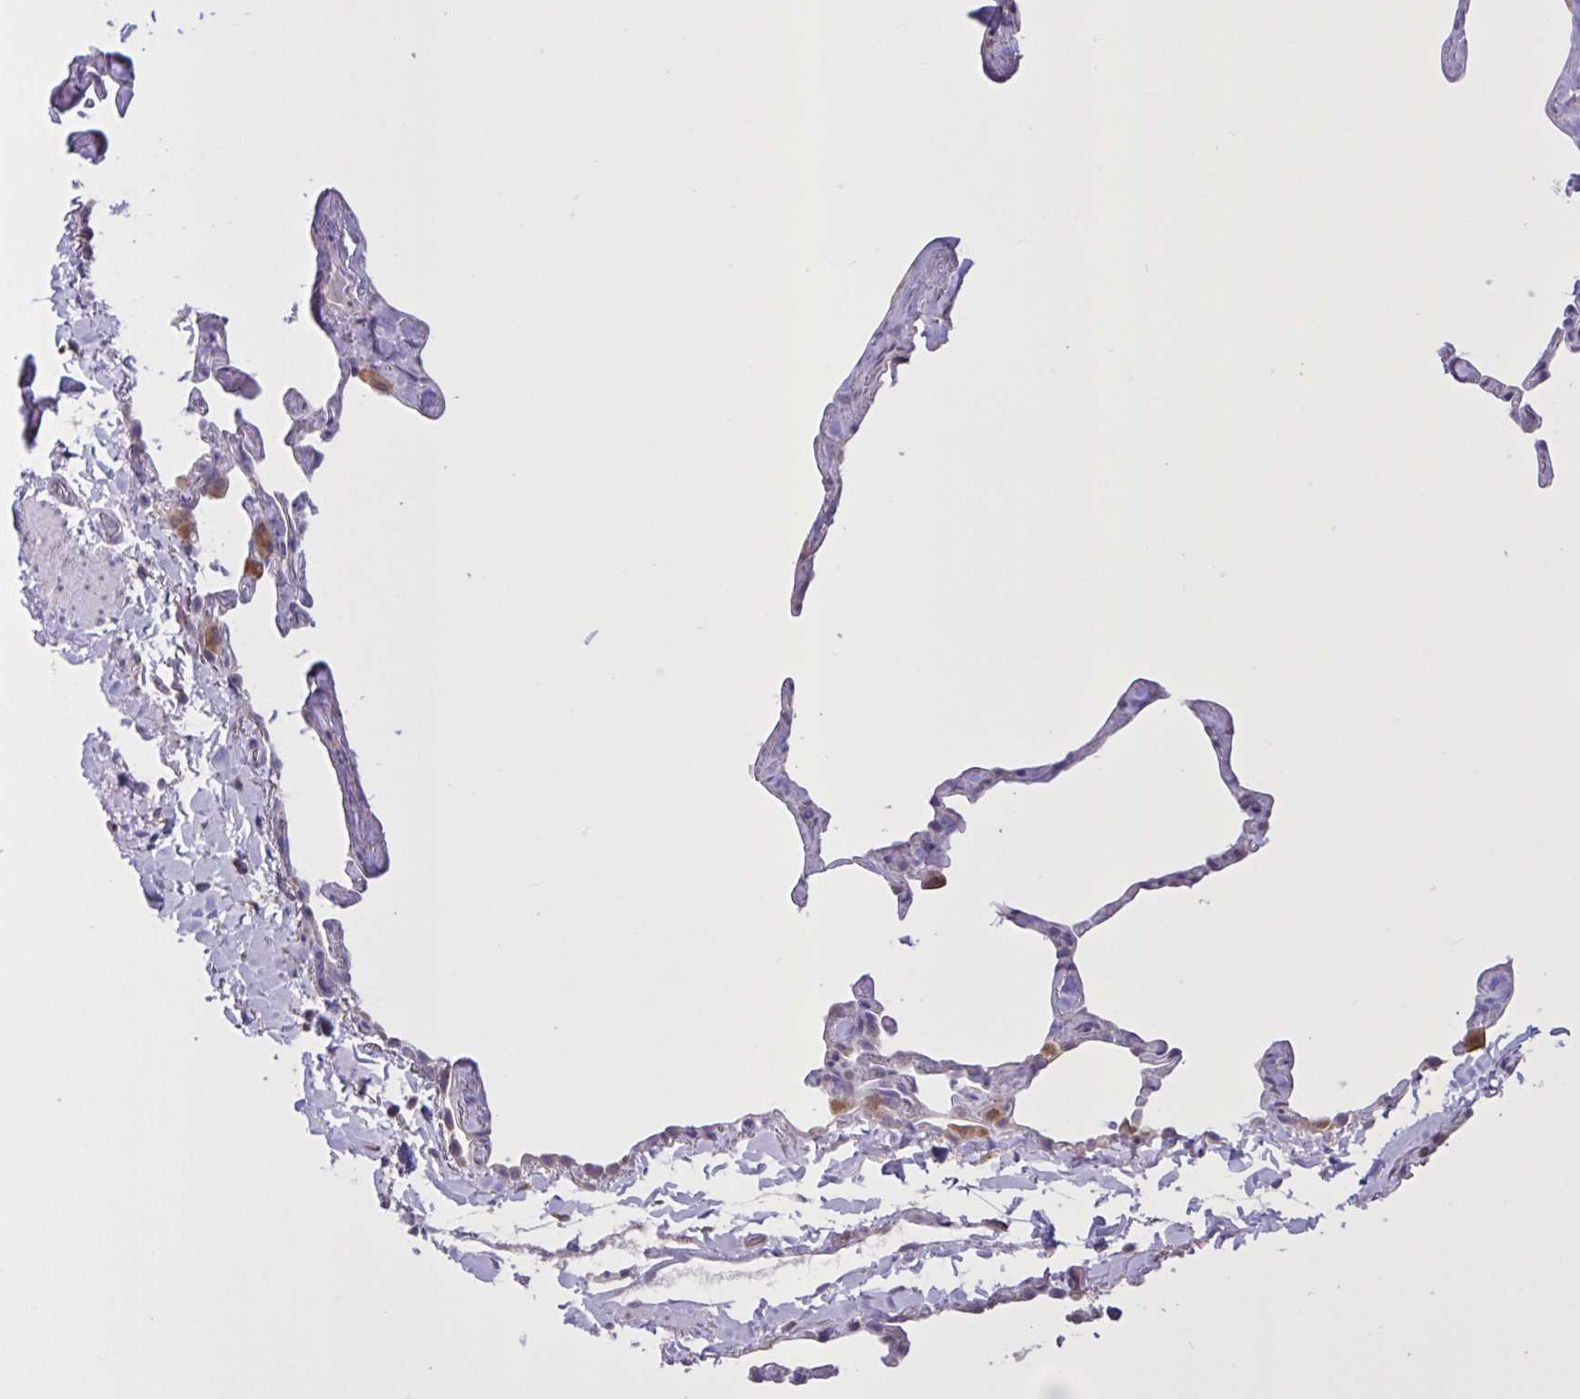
{"staining": {"intensity": "moderate", "quantity": "<25%", "location": "cytoplasmic/membranous"}, "tissue": "lung", "cell_type": "Alveolar cells", "image_type": "normal", "snomed": [{"axis": "morphology", "description": "Normal tissue, NOS"}, {"axis": "topography", "description": "Lung"}], "caption": "Unremarkable lung demonstrates moderate cytoplasmic/membranous expression in about <25% of alveolar cells, visualized by immunohistochemistry.", "gene": "MRGPRX2", "patient": {"sex": "male", "age": 65}}